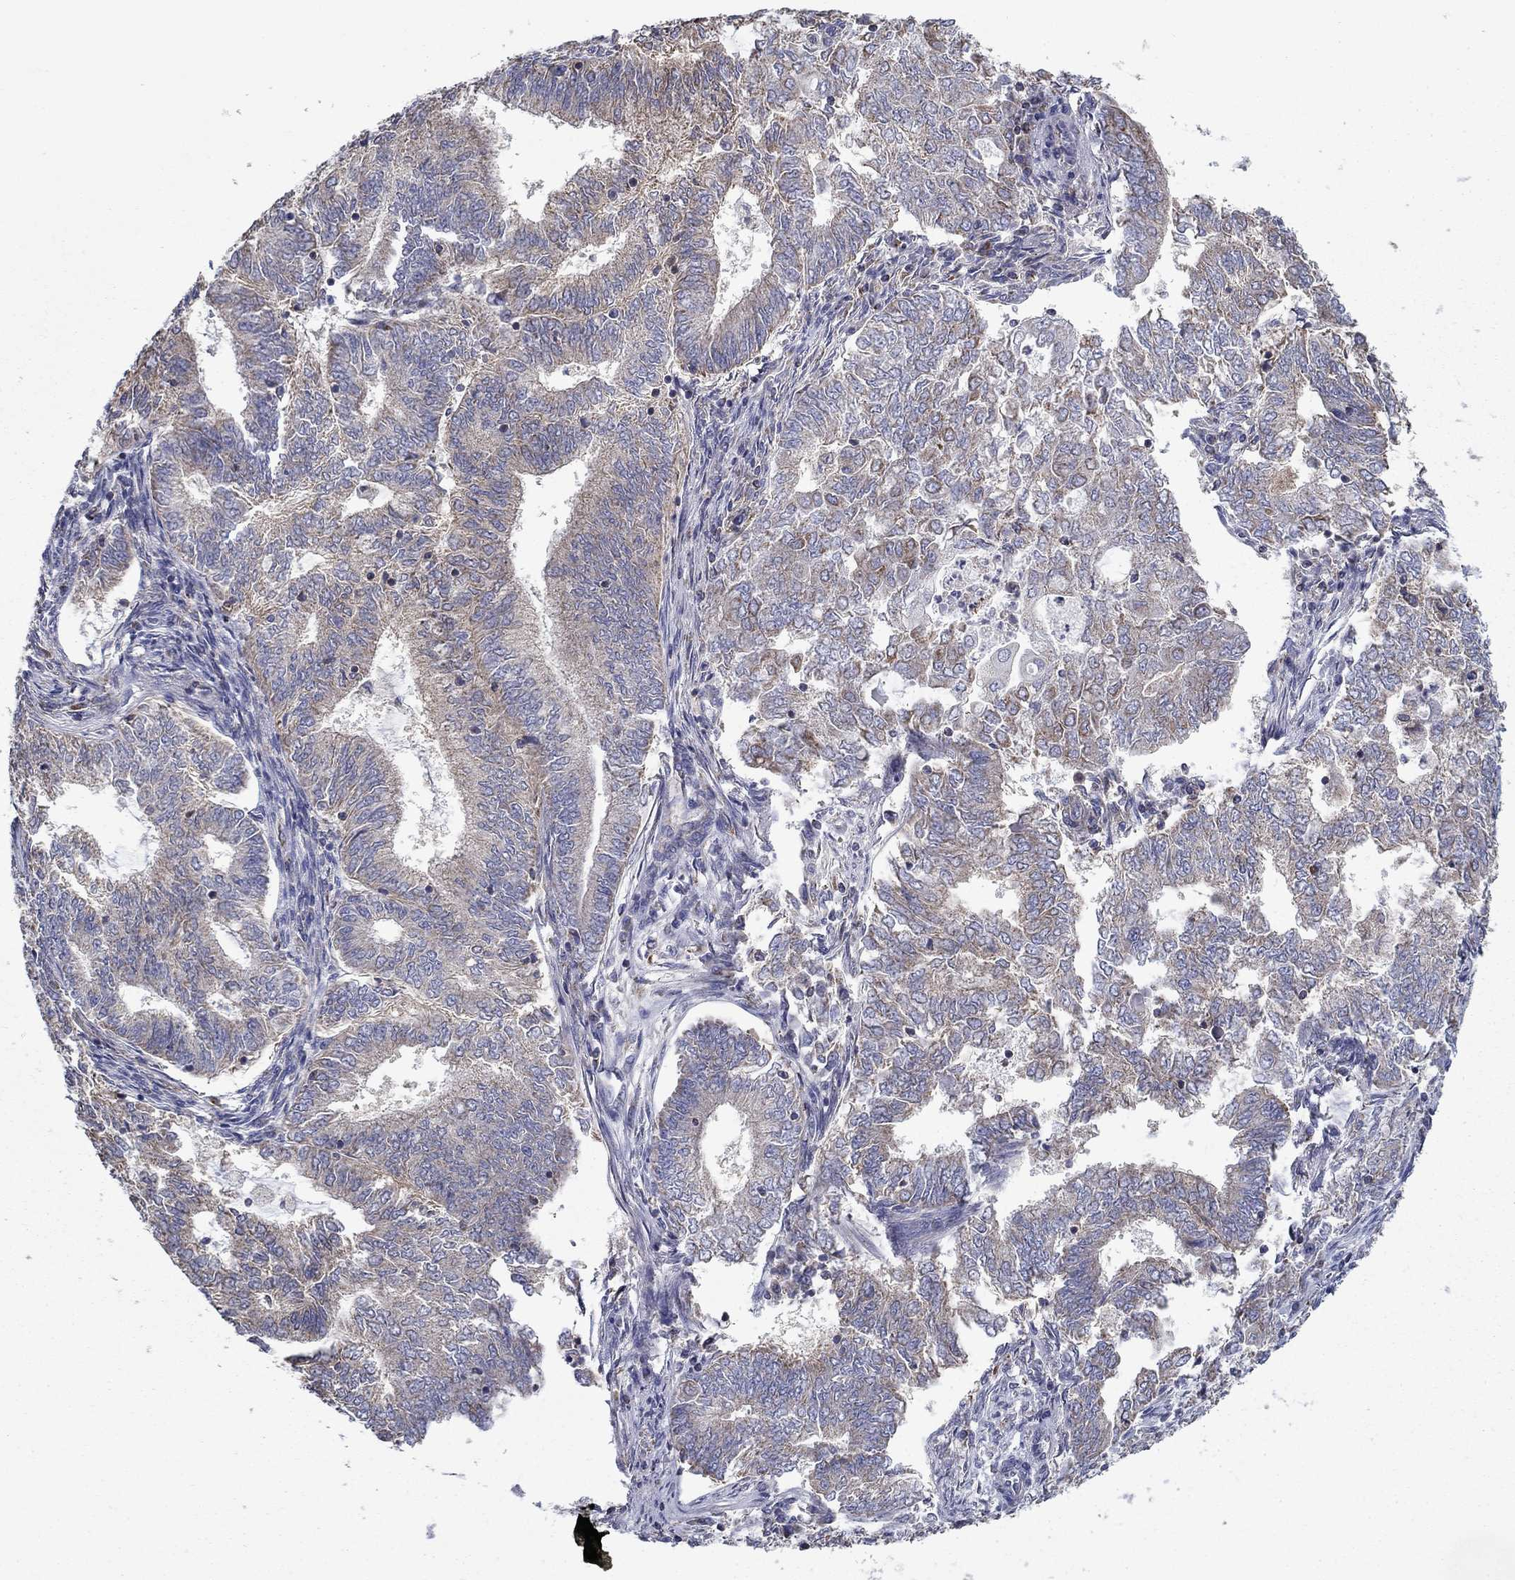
{"staining": {"intensity": "weak", "quantity": "25%-75%", "location": "cytoplasmic/membranous"}, "tissue": "endometrial cancer", "cell_type": "Tumor cells", "image_type": "cancer", "snomed": [{"axis": "morphology", "description": "Adenocarcinoma, NOS"}, {"axis": "topography", "description": "Endometrium"}], "caption": "About 25%-75% of tumor cells in endometrial cancer (adenocarcinoma) display weak cytoplasmic/membranous protein expression as visualized by brown immunohistochemical staining.", "gene": "NME5", "patient": {"sex": "female", "age": 62}}